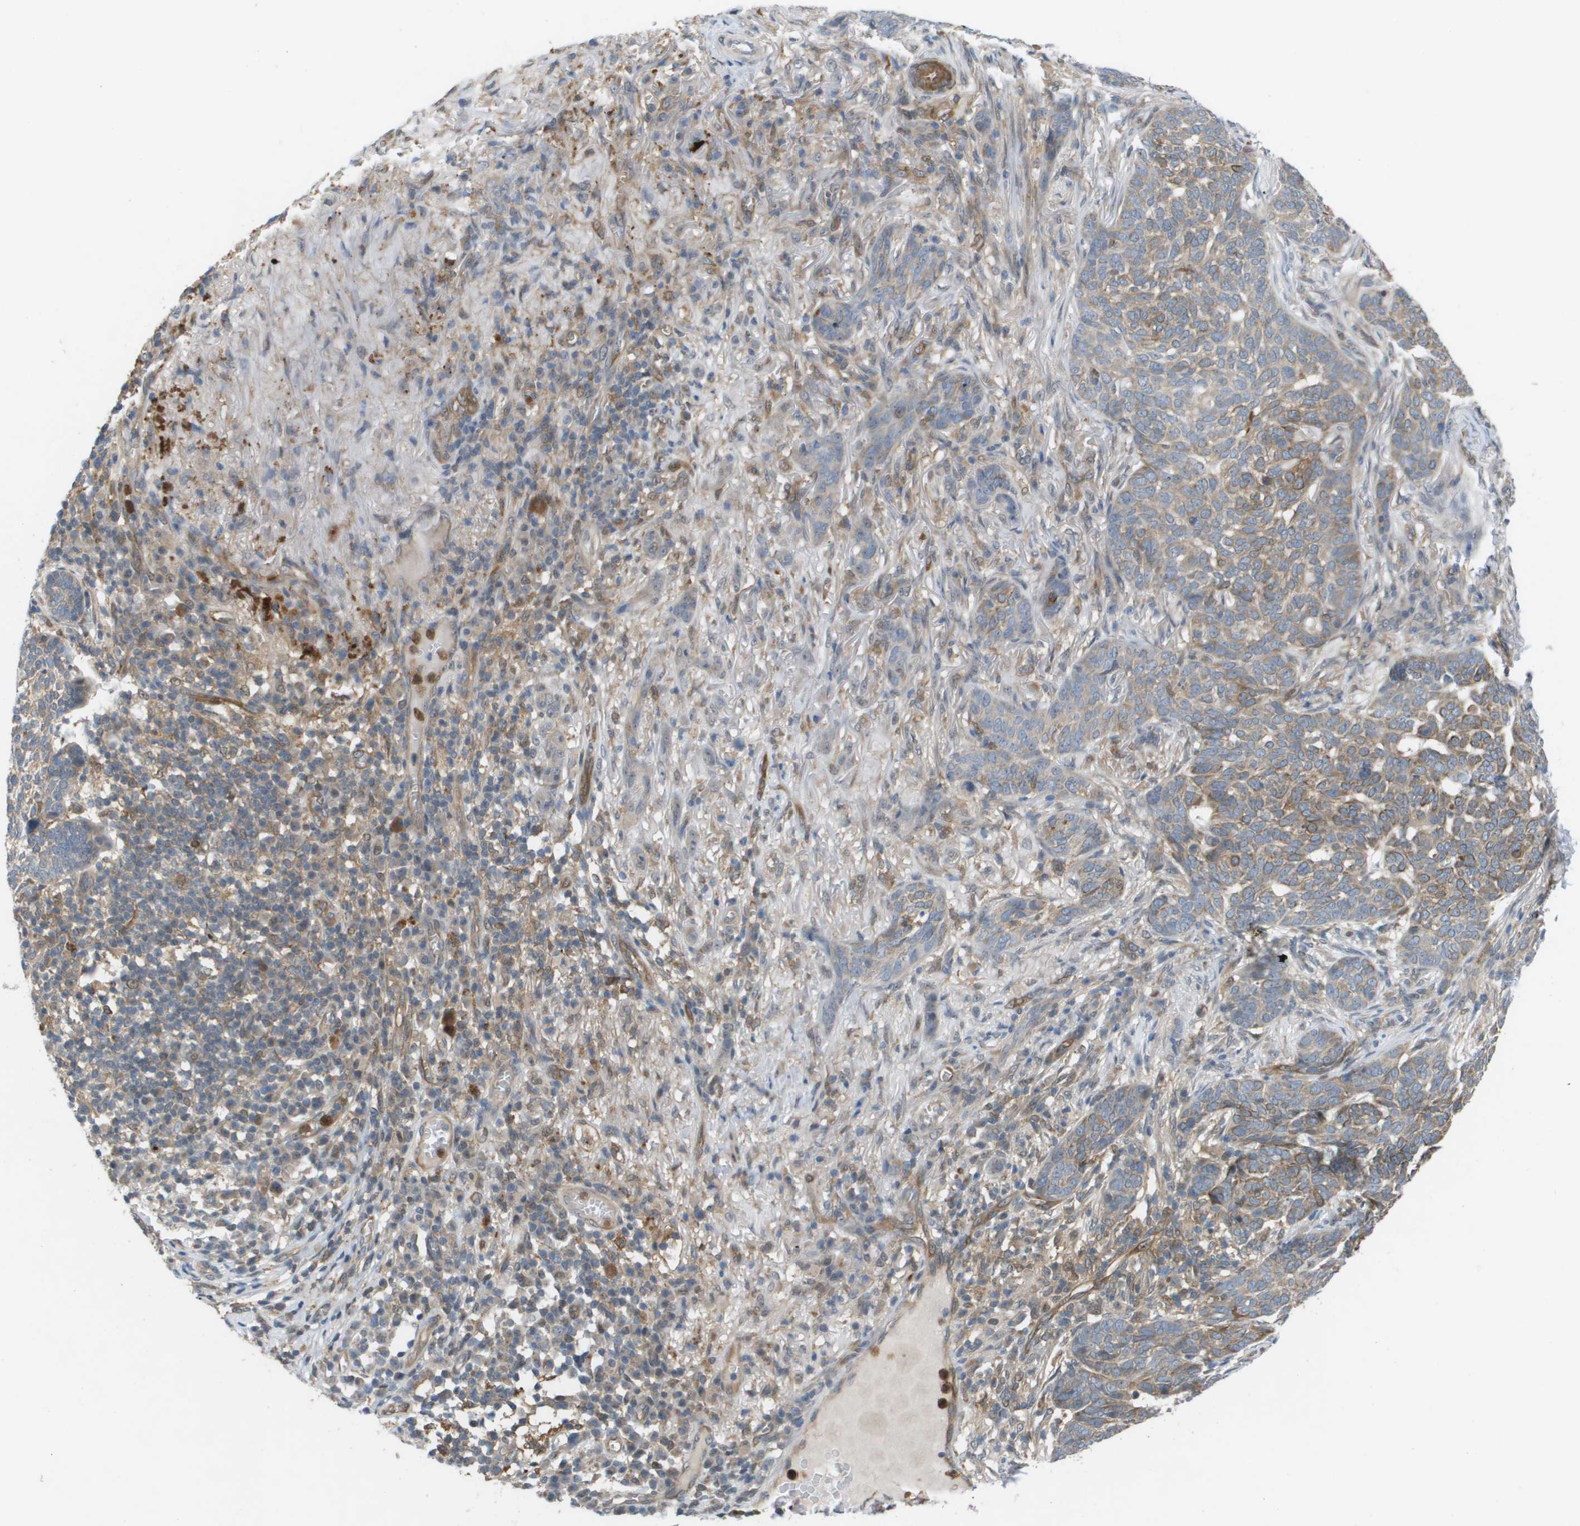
{"staining": {"intensity": "moderate", "quantity": "25%-75%", "location": "cytoplasmic/membranous"}, "tissue": "skin cancer", "cell_type": "Tumor cells", "image_type": "cancer", "snomed": [{"axis": "morphology", "description": "Basal cell carcinoma"}, {"axis": "topography", "description": "Skin"}], "caption": "A medium amount of moderate cytoplasmic/membranous expression is seen in about 25%-75% of tumor cells in skin cancer tissue.", "gene": "PALD1", "patient": {"sex": "male", "age": 85}}